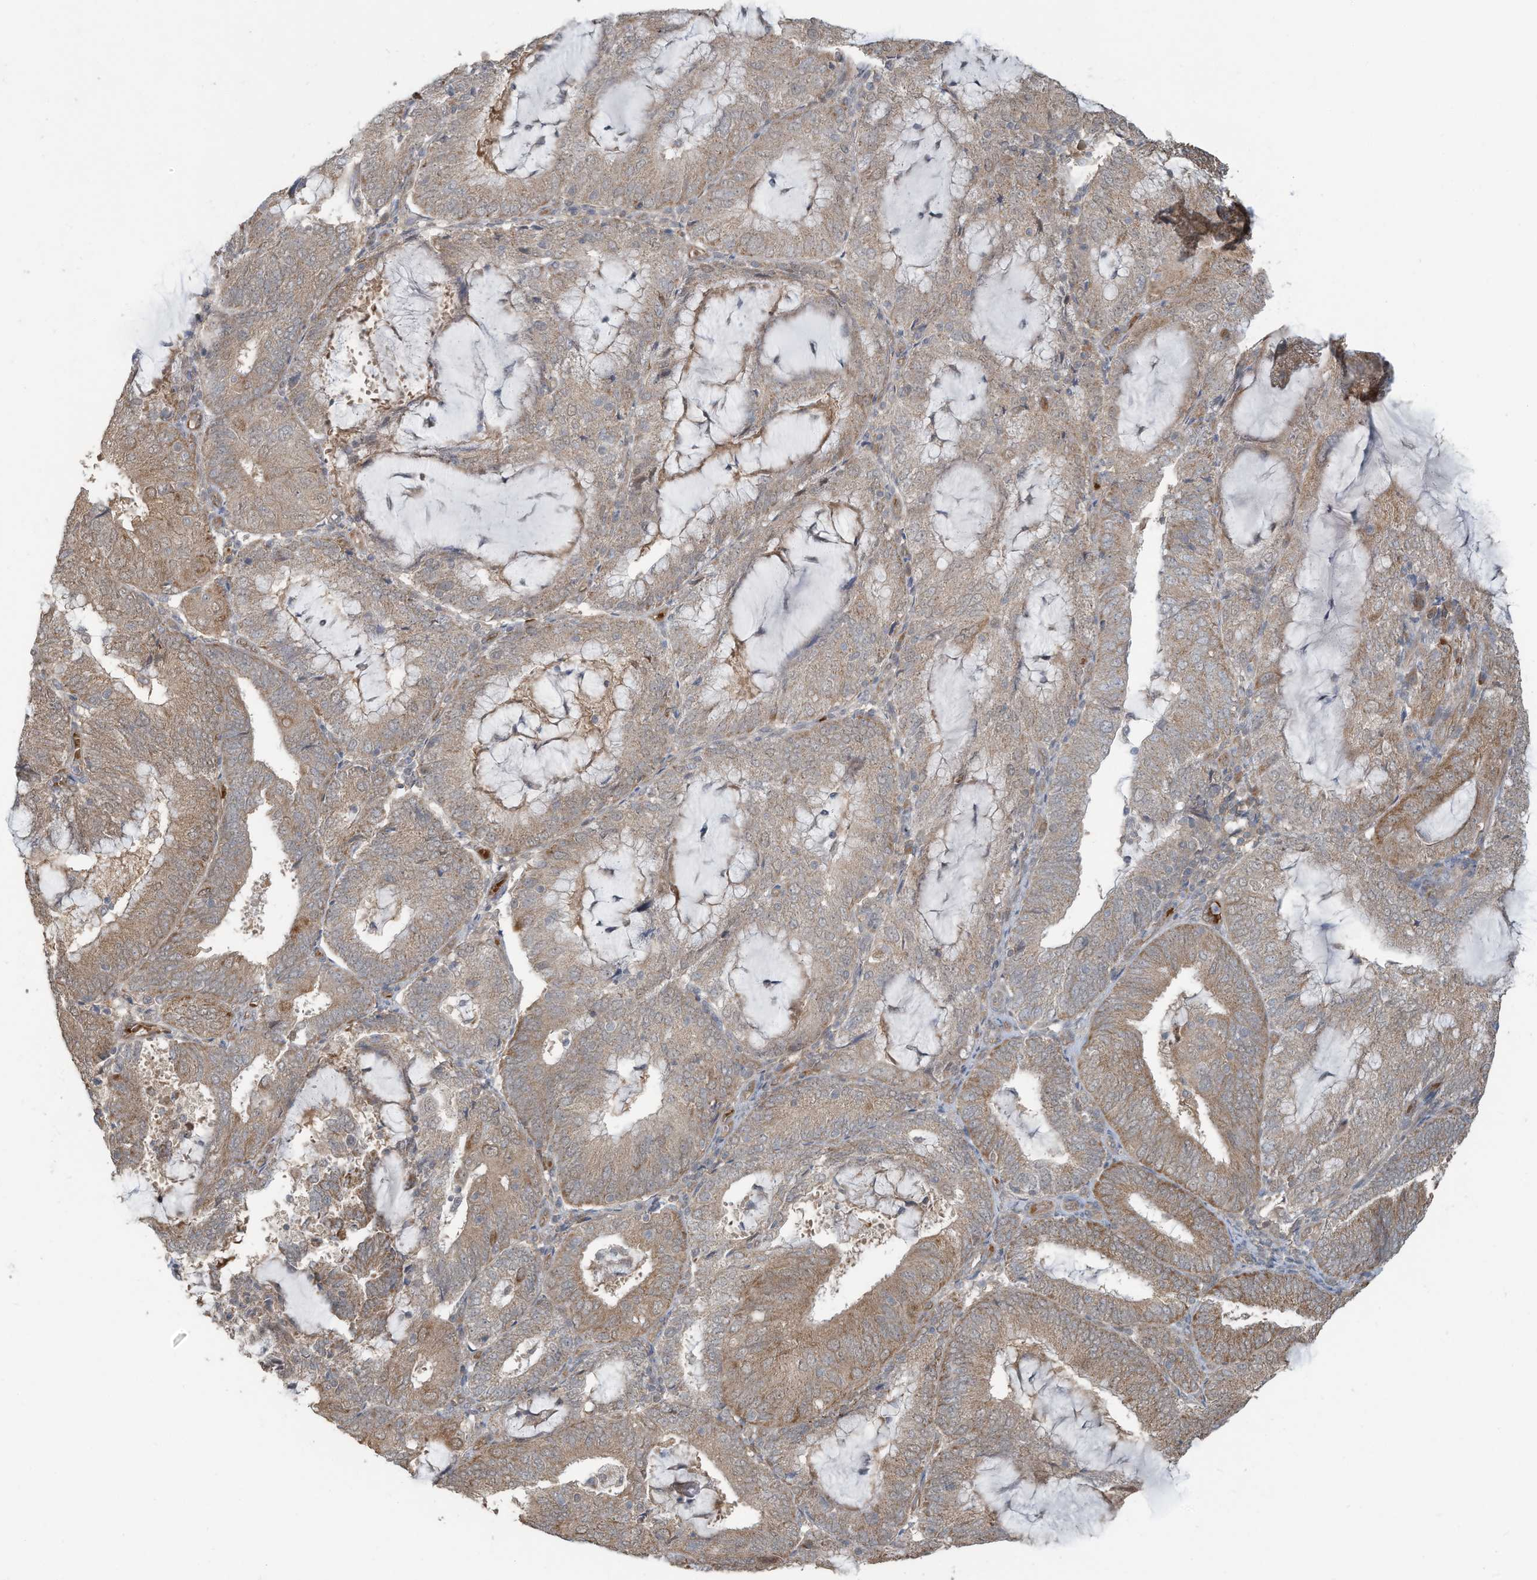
{"staining": {"intensity": "moderate", "quantity": ">75%", "location": "cytoplasmic/membranous"}, "tissue": "endometrial cancer", "cell_type": "Tumor cells", "image_type": "cancer", "snomed": [{"axis": "morphology", "description": "Adenocarcinoma, NOS"}, {"axis": "topography", "description": "Endometrium"}], "caption": "Endometrial adenocarcinoma stained for a protein demonstrates moderate cytoplasmic/membranous positivity in tumor cells. The protein of interest is stained brown, and the nuclei are stained in blue (DAB IHC with brightfield microscopy, high magnification).", "gene": "ERI2", "patient": {"sex": "female", "age": 81}}